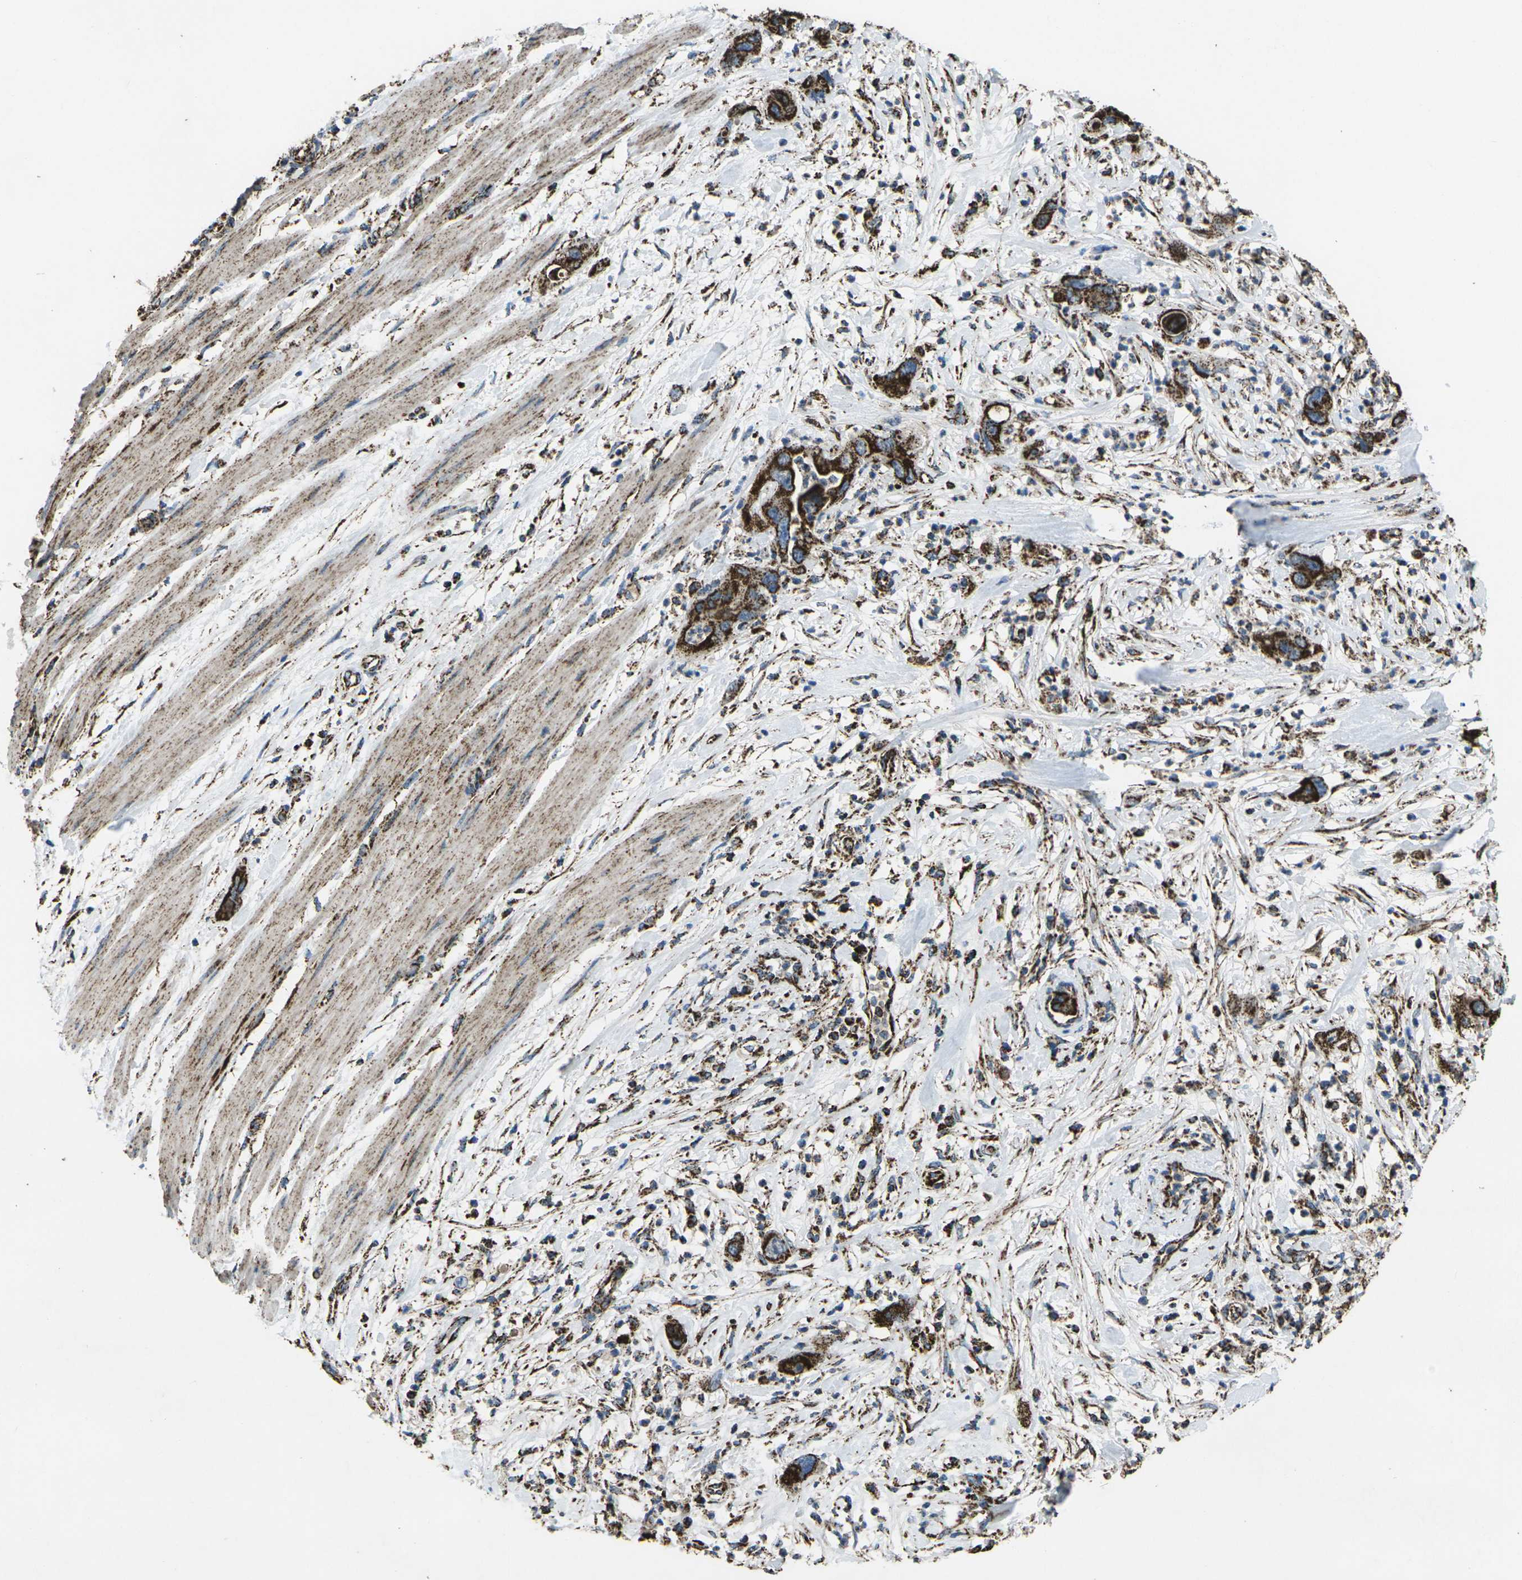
{"staining": {"intensity": "strong", "quantity": ">75%", "location": "cytoplasmic/membranous"}, "tissue": "pancreatic cancer", "cell_type": "Tumor cells", "image_type": "cancer", "snomed": [{"axis": "morphology", "description": "Adenocarcinoma, NOS"}, {"axis": "topography", "description": "Pancreas"}], "caption": "Pancreatic cancer was stained to show a protein in brown. There is high levels of strong cytoplasmic/membranous positivity in about >75% of tumor cells. The staining is performed using DAB brown chromogen to label protein expression. The nuclei are counter-stained blue using hematoxylin.", "gene": "KLHL5", "patient": {"sex": "female", "age": 71}}